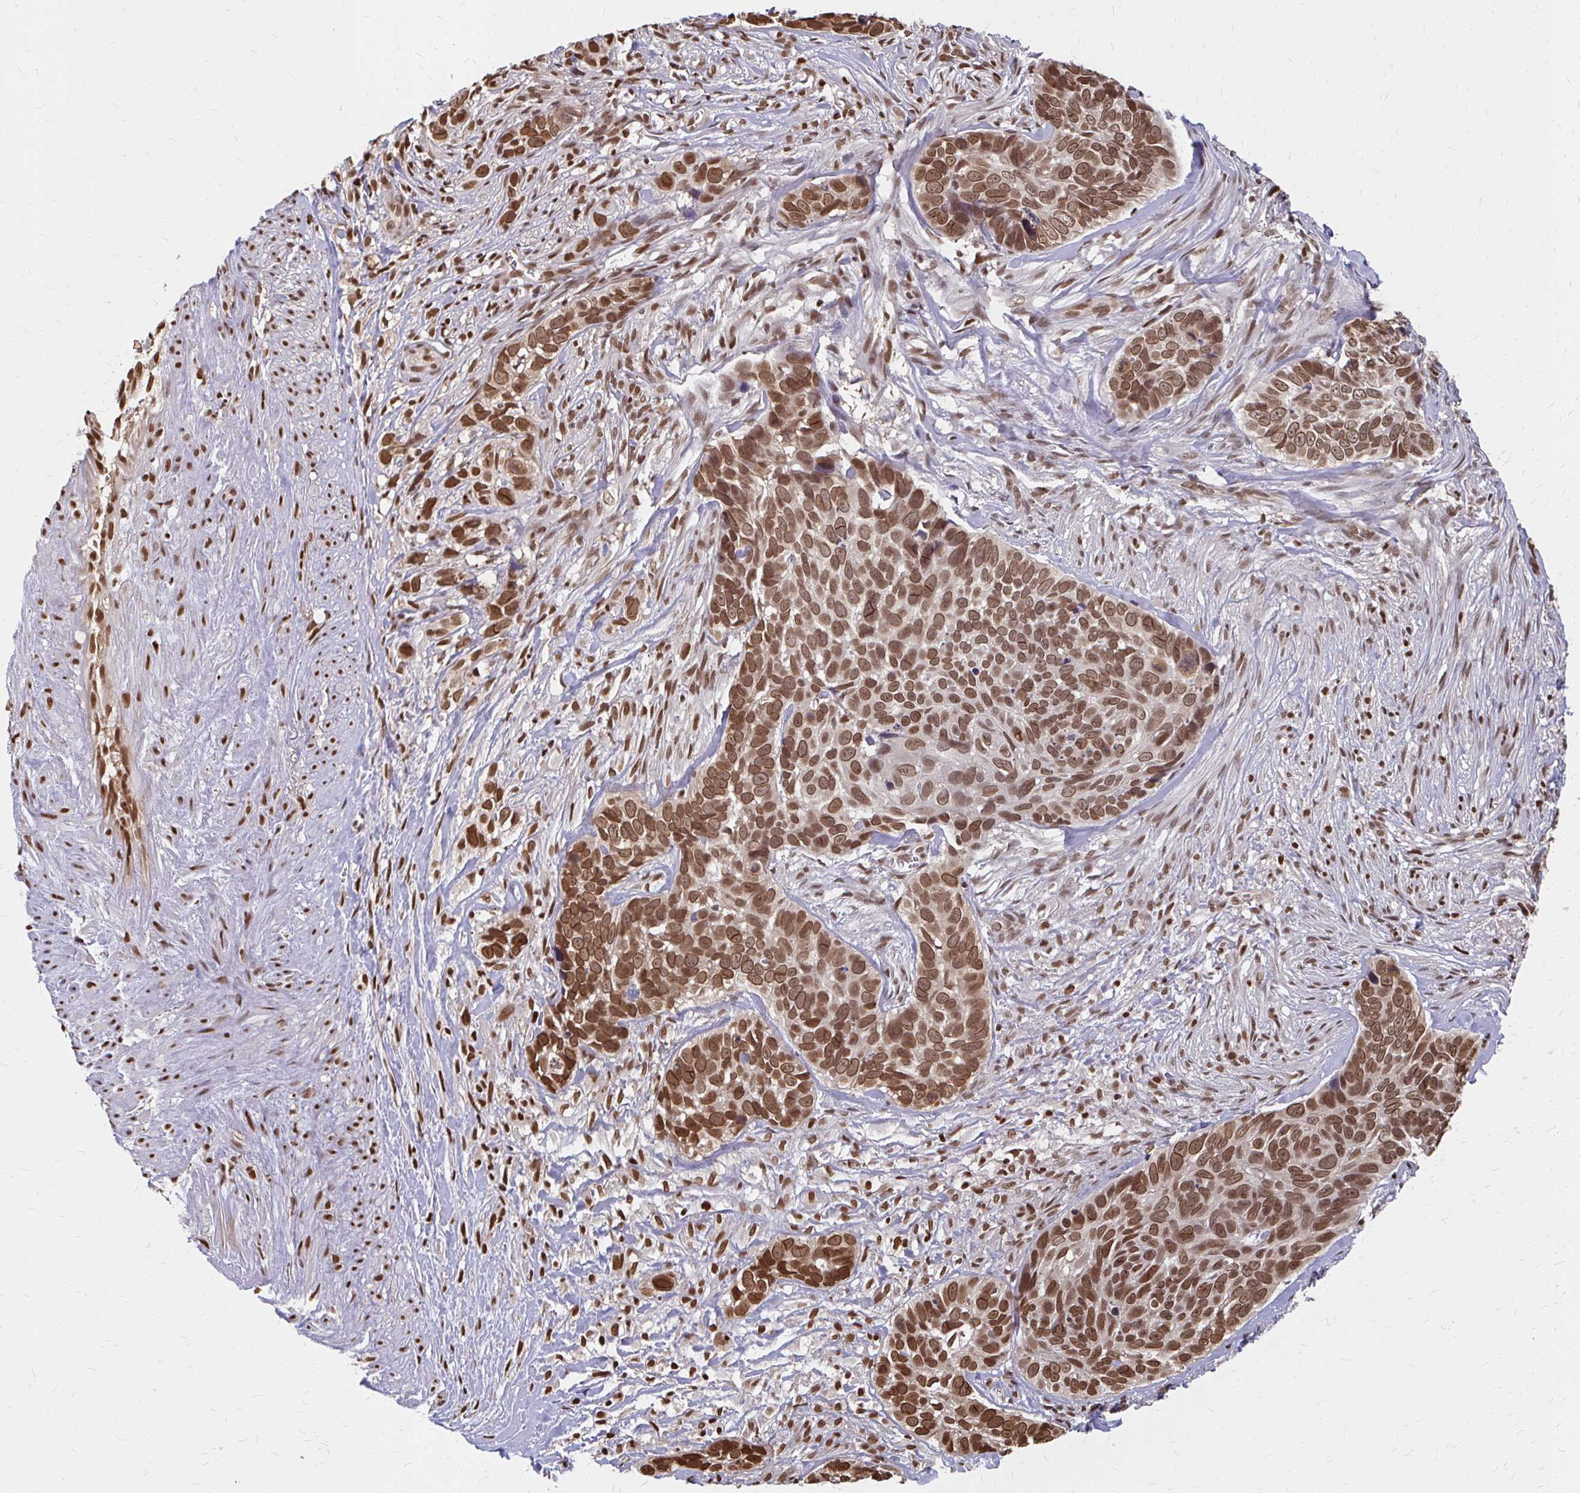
{"staining": {"intensity": "strong", "quantity": ">75%", "location": "cytoplasmic/membranous,nuclear"}, "tissue": "skin cancer", "cell_type": "Tumor cells", "image_type": "cancer", "snomed": [{"axis": "morphology", "description": "Basal cell carcinoma"}, {"axis": "topography", "description": "Skin"}], "caption": "Basal cell carcinoma (skin) was stained to show a protein in brown. There is high levels of strong cytoplasmic/membranous and nuclear expression in about >75% of tumor cells.", "gene": "XPO1", "patient": {"sex": "female", "age": 82}}